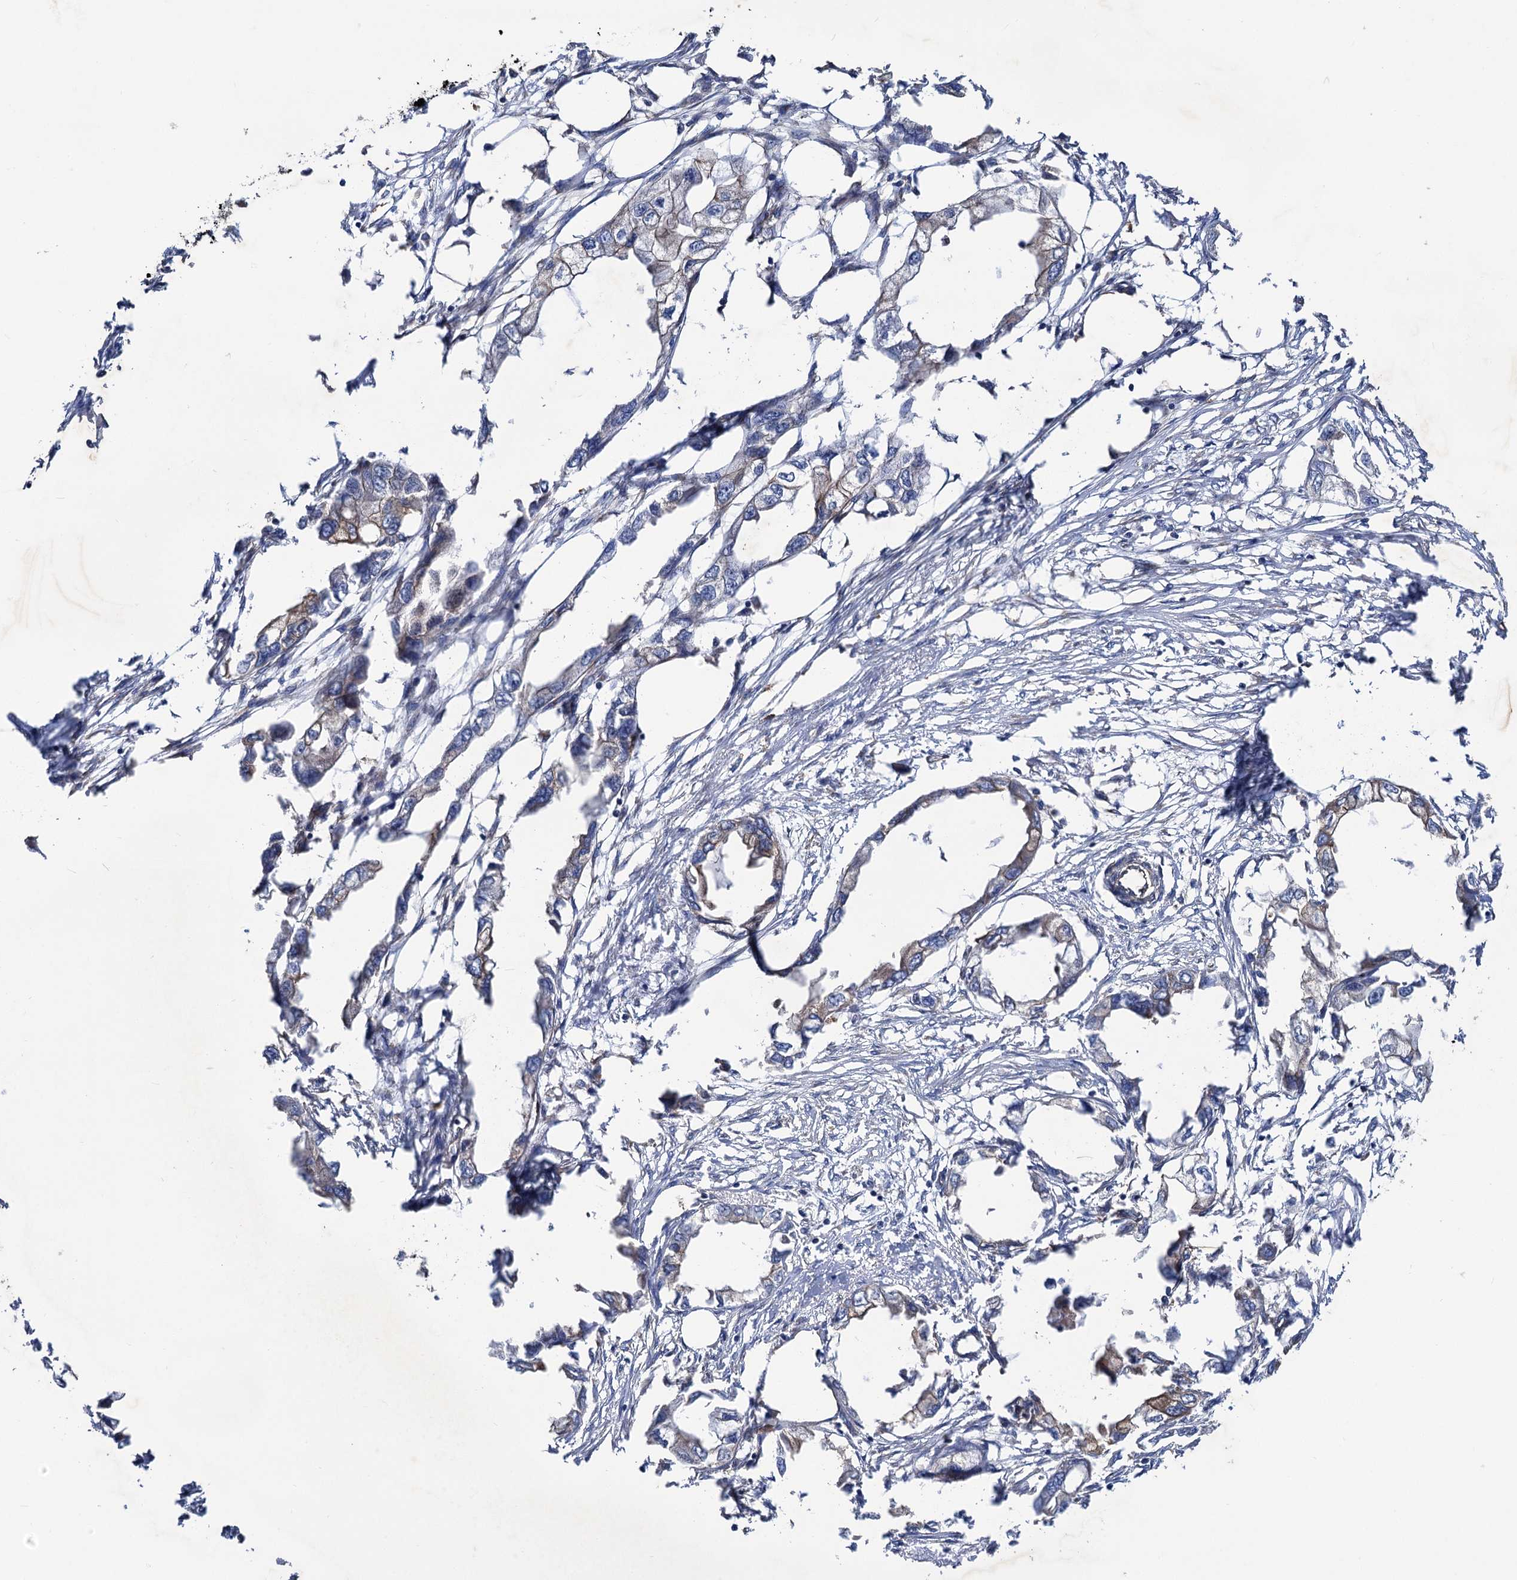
{"staining": {"intensity": "weak", "quantity": "<25%", "location": "cytoplasmic/membranous"}, "tissue": "endometrial cancer", "cell_type": "Tumor cells", "image_type": "cancer", "snomed": [{"axis": "morphology", "description": "Adenocarcinoma, NOS"}, {"axis": "morphology", "description": "Adenocarcinoma, metastatic, NOS"}, {"axis": "topography", "description": "Adipose tissue"}, {"axis": "topography", "description": "Endometrium"}], "caption": "Immunohistochemical staining of human endometrial cancer demonstrates no significant staining in tumor cells.", "gene": "TRIM55", "patient": {"sex": "female", "age": 67}}